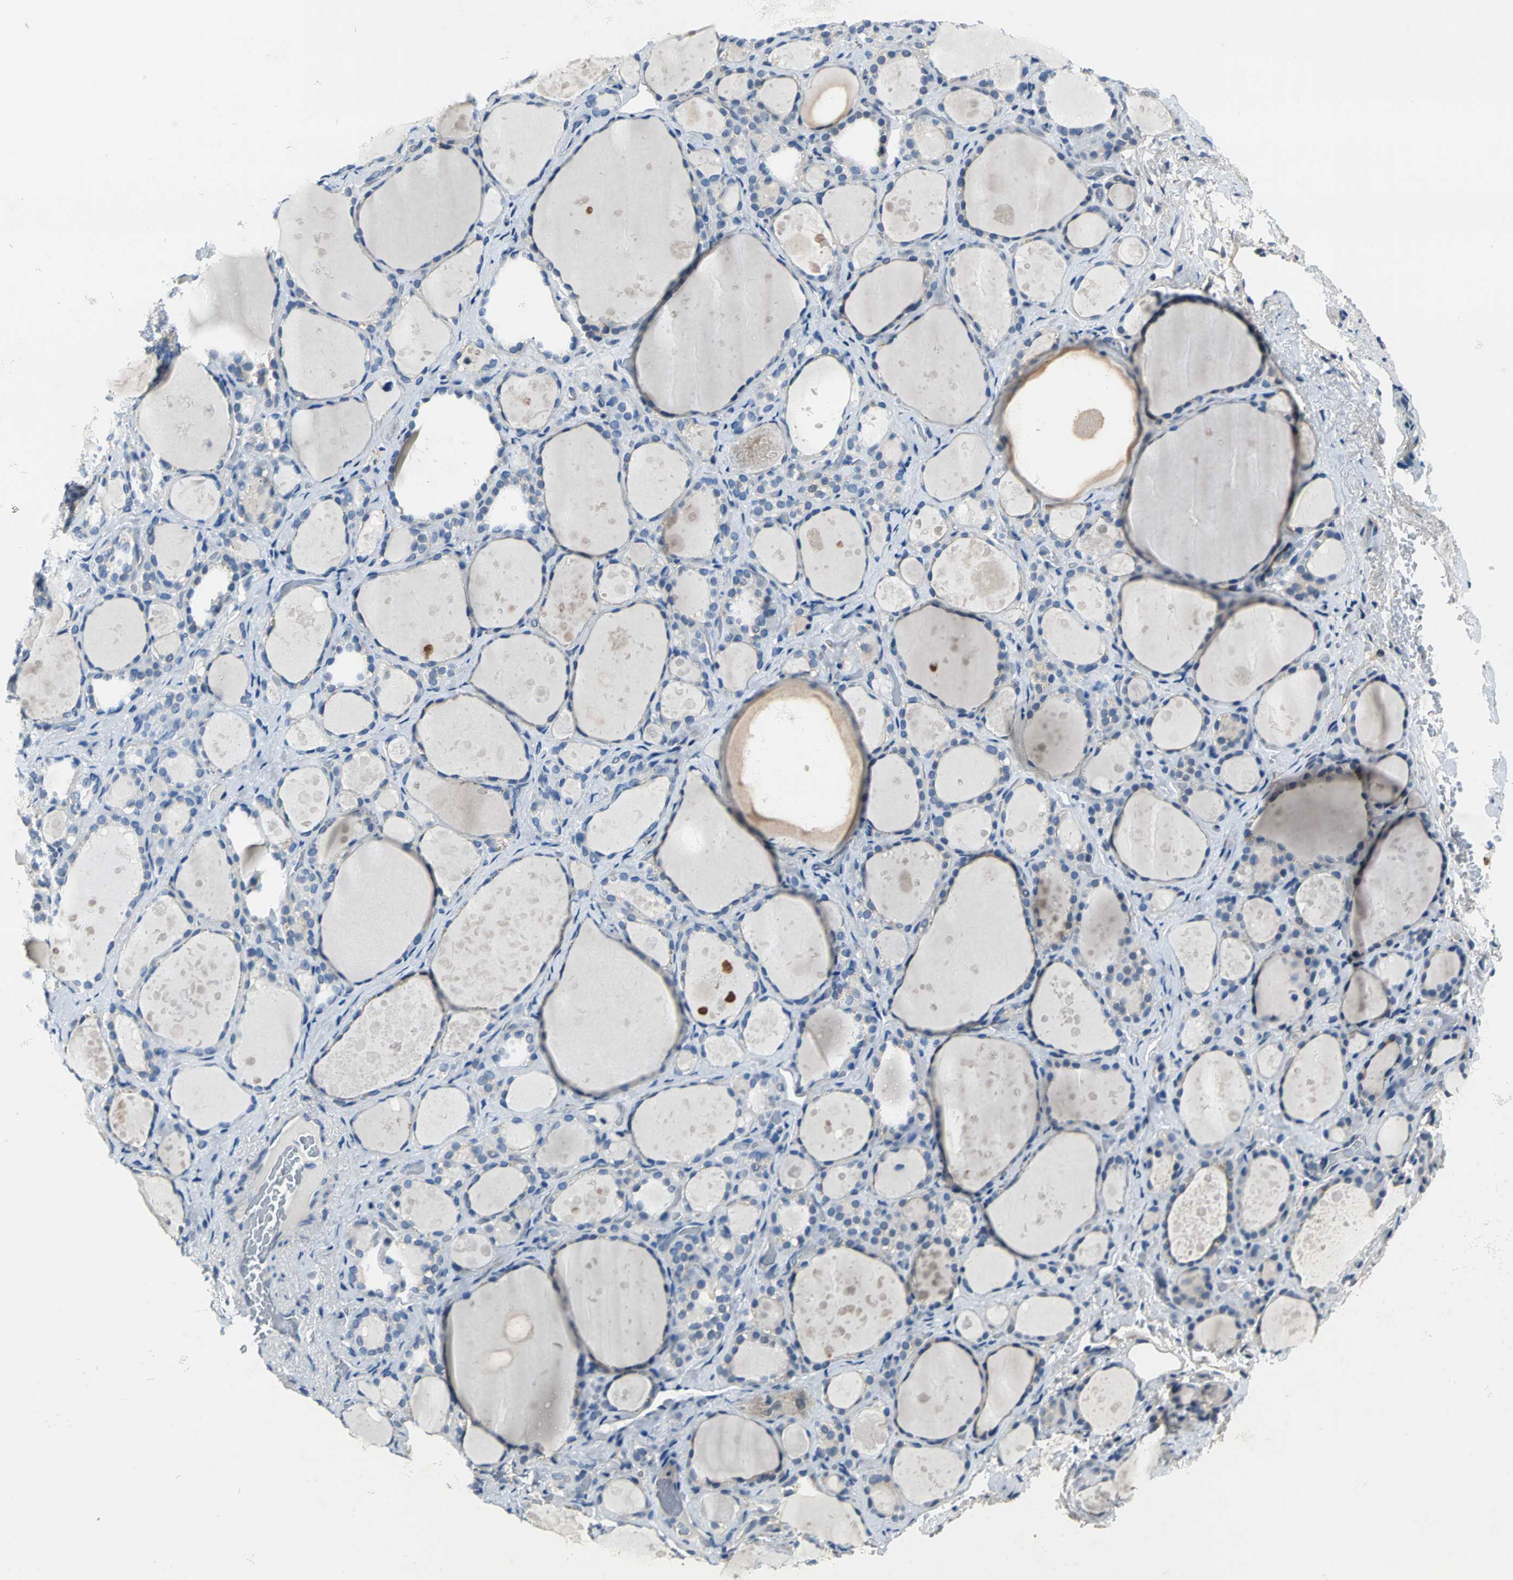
{"staining": {"intensity": "negative", "quantity": "none", "location": "none"}, "tissue": "thyroid gland", "cell_type": "Glandular cells", "image_type": "normal", "snomed": [{"axis": "morphology", "description": "Normal tissue, NOS"}, {"axis": "topography", "description": "Thyroid gland"}], "caption": "Human thyroid gland stained for a protein using immunohistochemistry (IHC) exhibits no expression in glandular cells.", "gene": "ZNF415", "patient": {"sex": "female", "age": 75}}